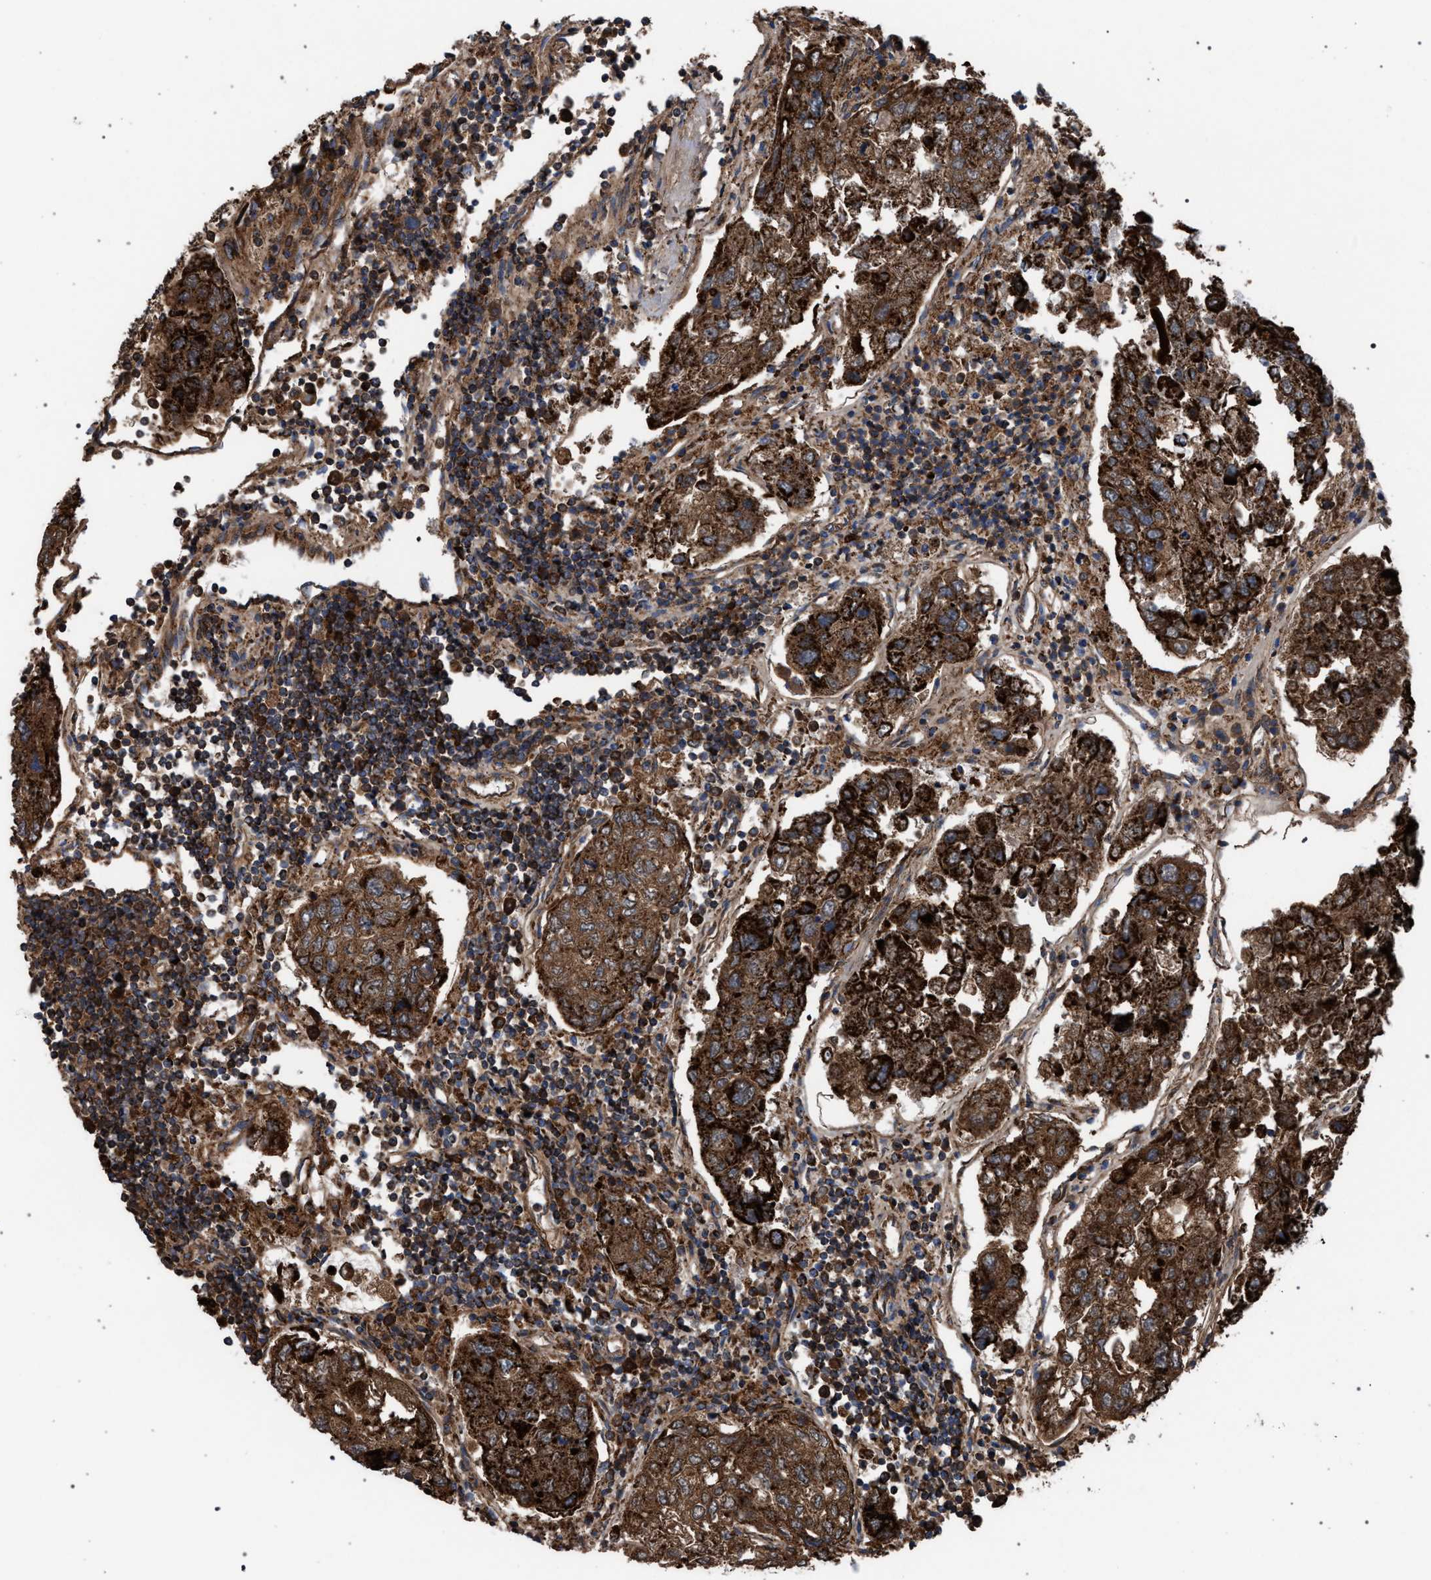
{"staining": {"intensity": "strong", "quantity": ">75%", "location": "cytoplasmic/membranous"}, "tissue": "urothelial cancer", "cell_type": "Tumor cells", "image_type": "cancer", "snomed": [{"axis": "morphology", "description": "Urothelial carcinoma, High grade"}, {"axis": "topography", "description": "Lymph node"}, {"axis": "topography", "description": "Urinary bladder"}], "caption": "IHC histopathology image of human urothelial carcinoma (high-grade) stained for a protein (brown), which exhibits high levels of strong cytoplasmic/membranous positivity in about >75% of tumor cells.", "gene": "VPS13A", "patient": {"sex": "male", "age": 51}}